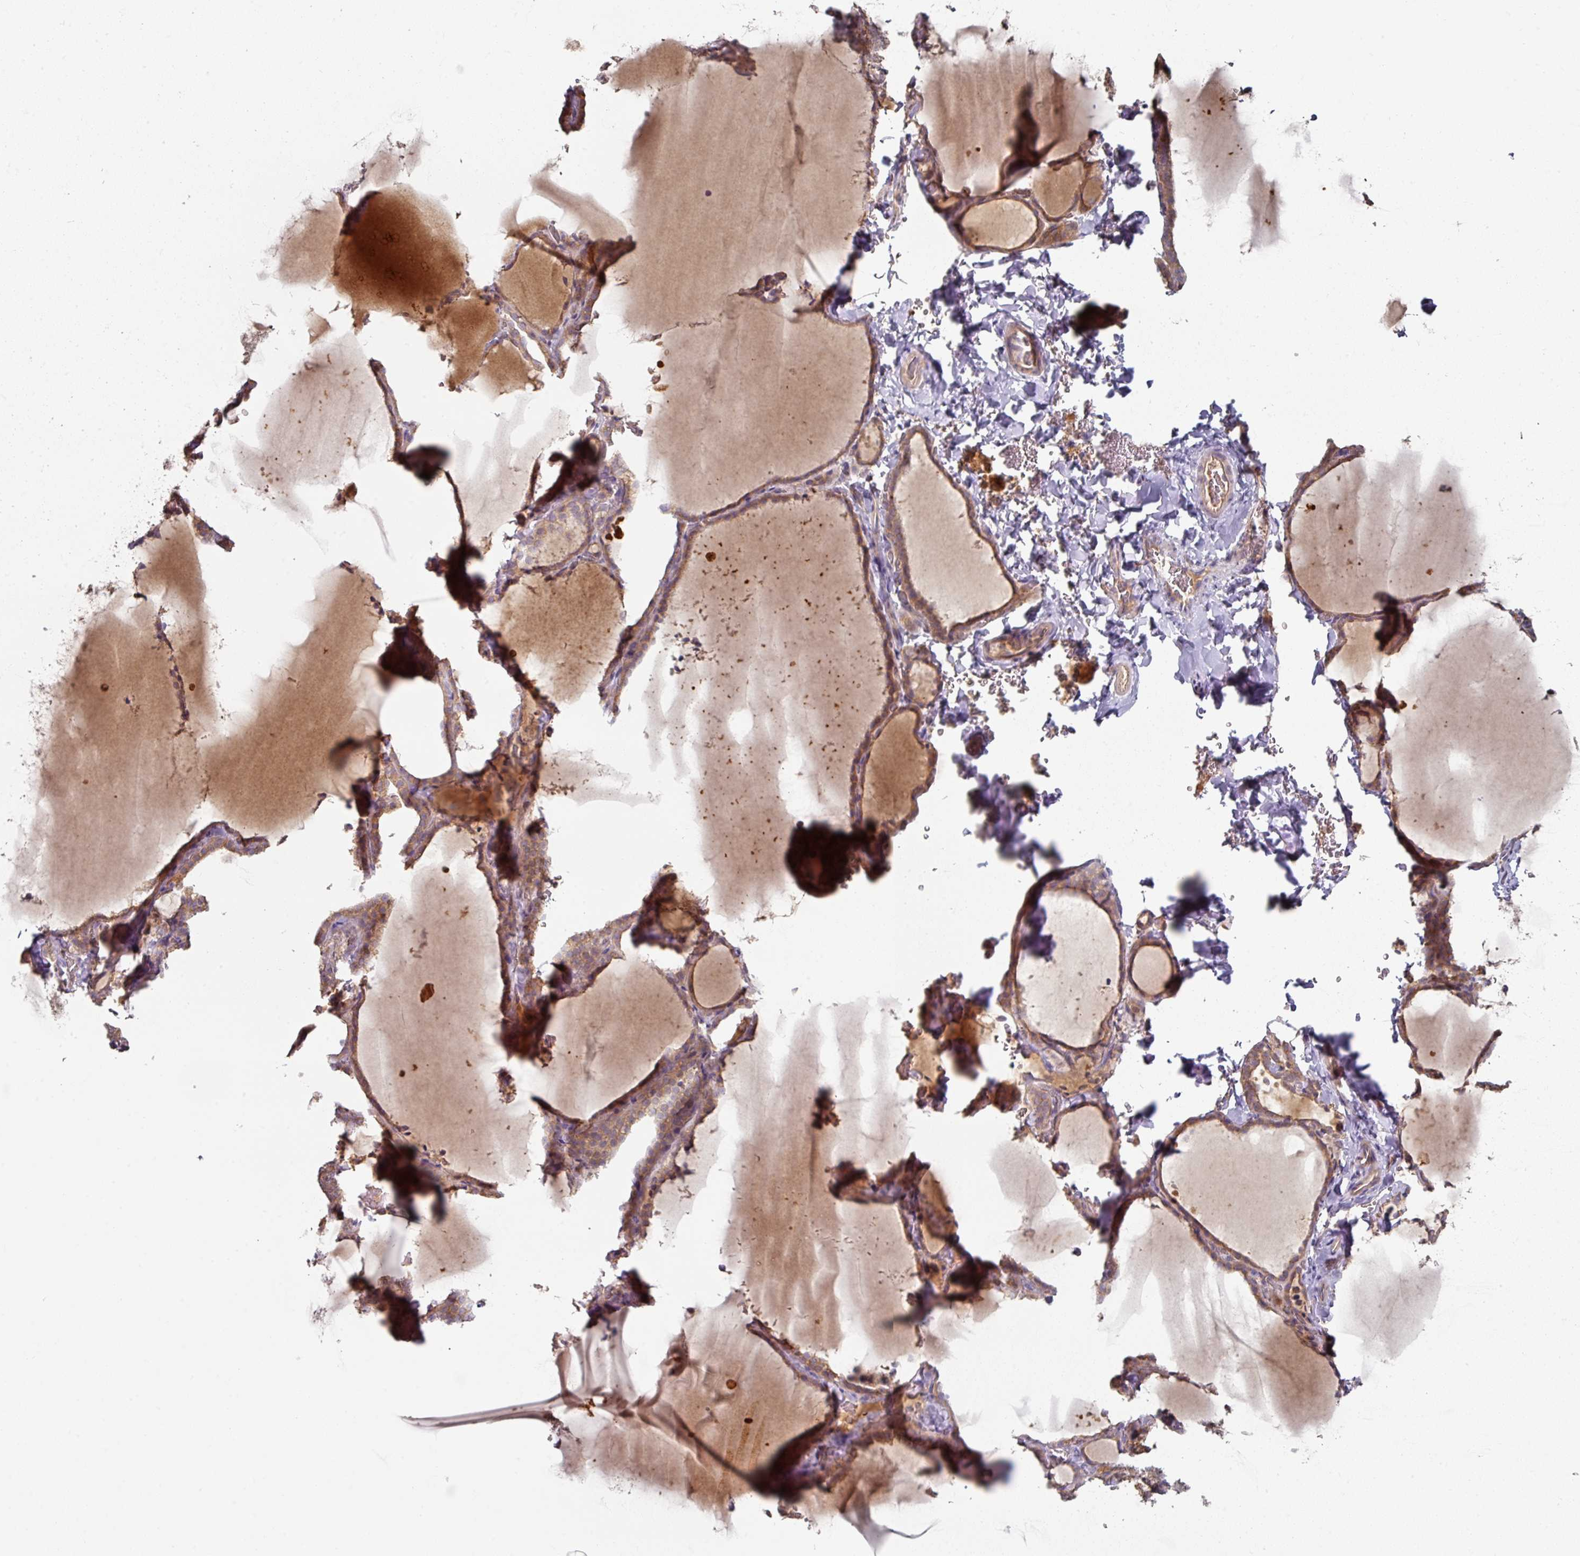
{"staining": {"intensity": "moderate", "quantity": ">75%", "location": "cytoplasmic/membranous"}, "tissue": "thyroid gland", "cell_type": "Glandular cells", "image_type": "normal", "snomed": [{"axis": "morphology", "description": "Normal tissue, NOS"}, {"axis": "topography", "description": "Thyroid gland"}], "caption": "A brown stain labels moderate cytoplasmic/membranous expression of a protein in glandular cells of unremarkable thyroid gland. Immunohistochemistry stains the protein of interest in brown and the nuclei are stained blue.", "gene": "DNAJC7", "patient": {"sex": "female", "age": 22}}